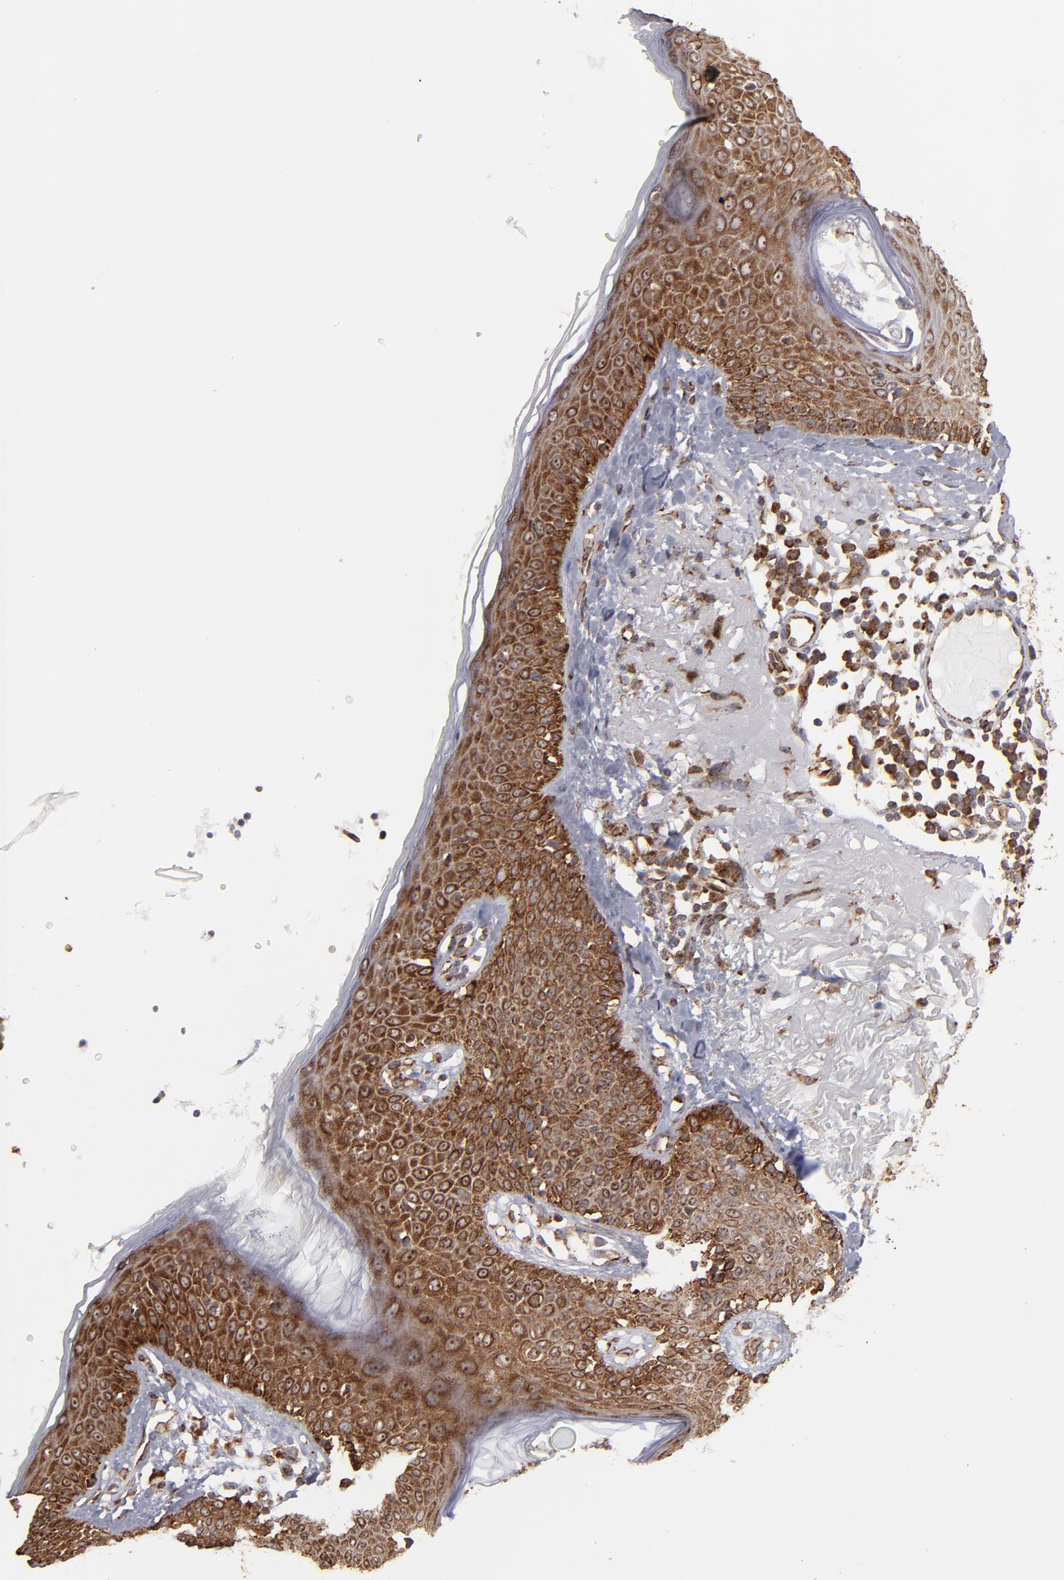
{"staining": {"intensity": "strong", "quantity": ">75%", "location": "cytoplasmic/membranous"}, "tissue": "skin cancer", "cell_type": "Tumor cells", "image_type": "cancer", "snomed": [{"axis": "morphology", "description": "Basal cell carcinoma"}, {"axis": "topography", "description": "Skin"}], "caption": "Skin cancer stained with a brown dye exhibits strong cytoplasmic/membranous positive positivity in about >75% of tumor cells.", "gene": "KTN1", "patient": {"sex": "male", "age": 74}}